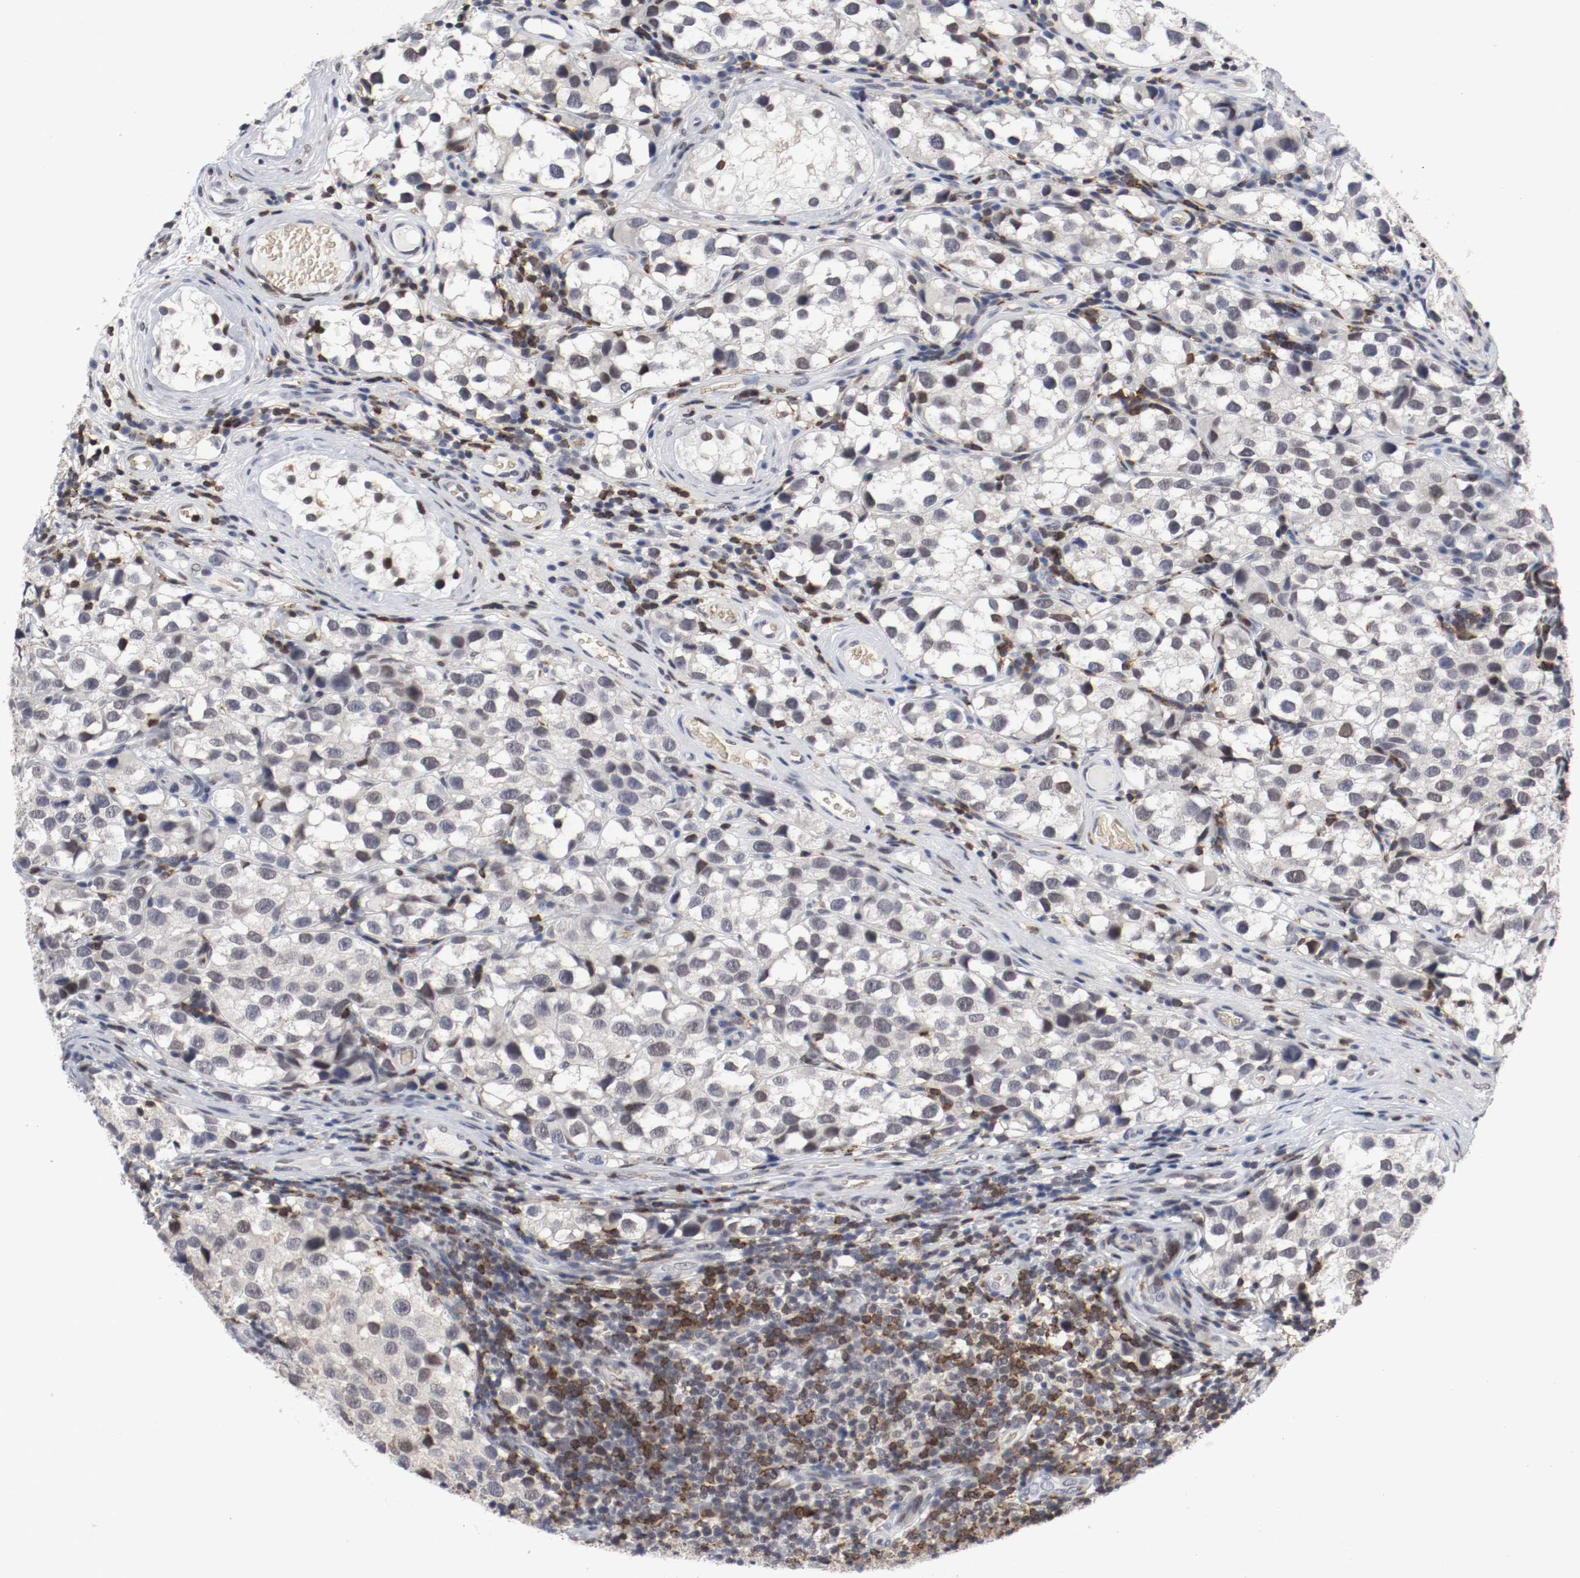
{"staining": {"intensity": "negative", "quantity": "none", "location": "none"}, "tissue": "testis cancer", "cell_type": "Tumor cells", "image_type": "cancer", "snomed": [{"axis": "morphology", "description": "Seminoma, NOS"}, {"axis": "topography", "description": "Testis"}], "caption": "Immunohistochemistry (IHC) of human seminoma (testis) reveals no positivity in tumor cells.", "gene": "JUND", "patient": {"sex": "male", "age": 39}}